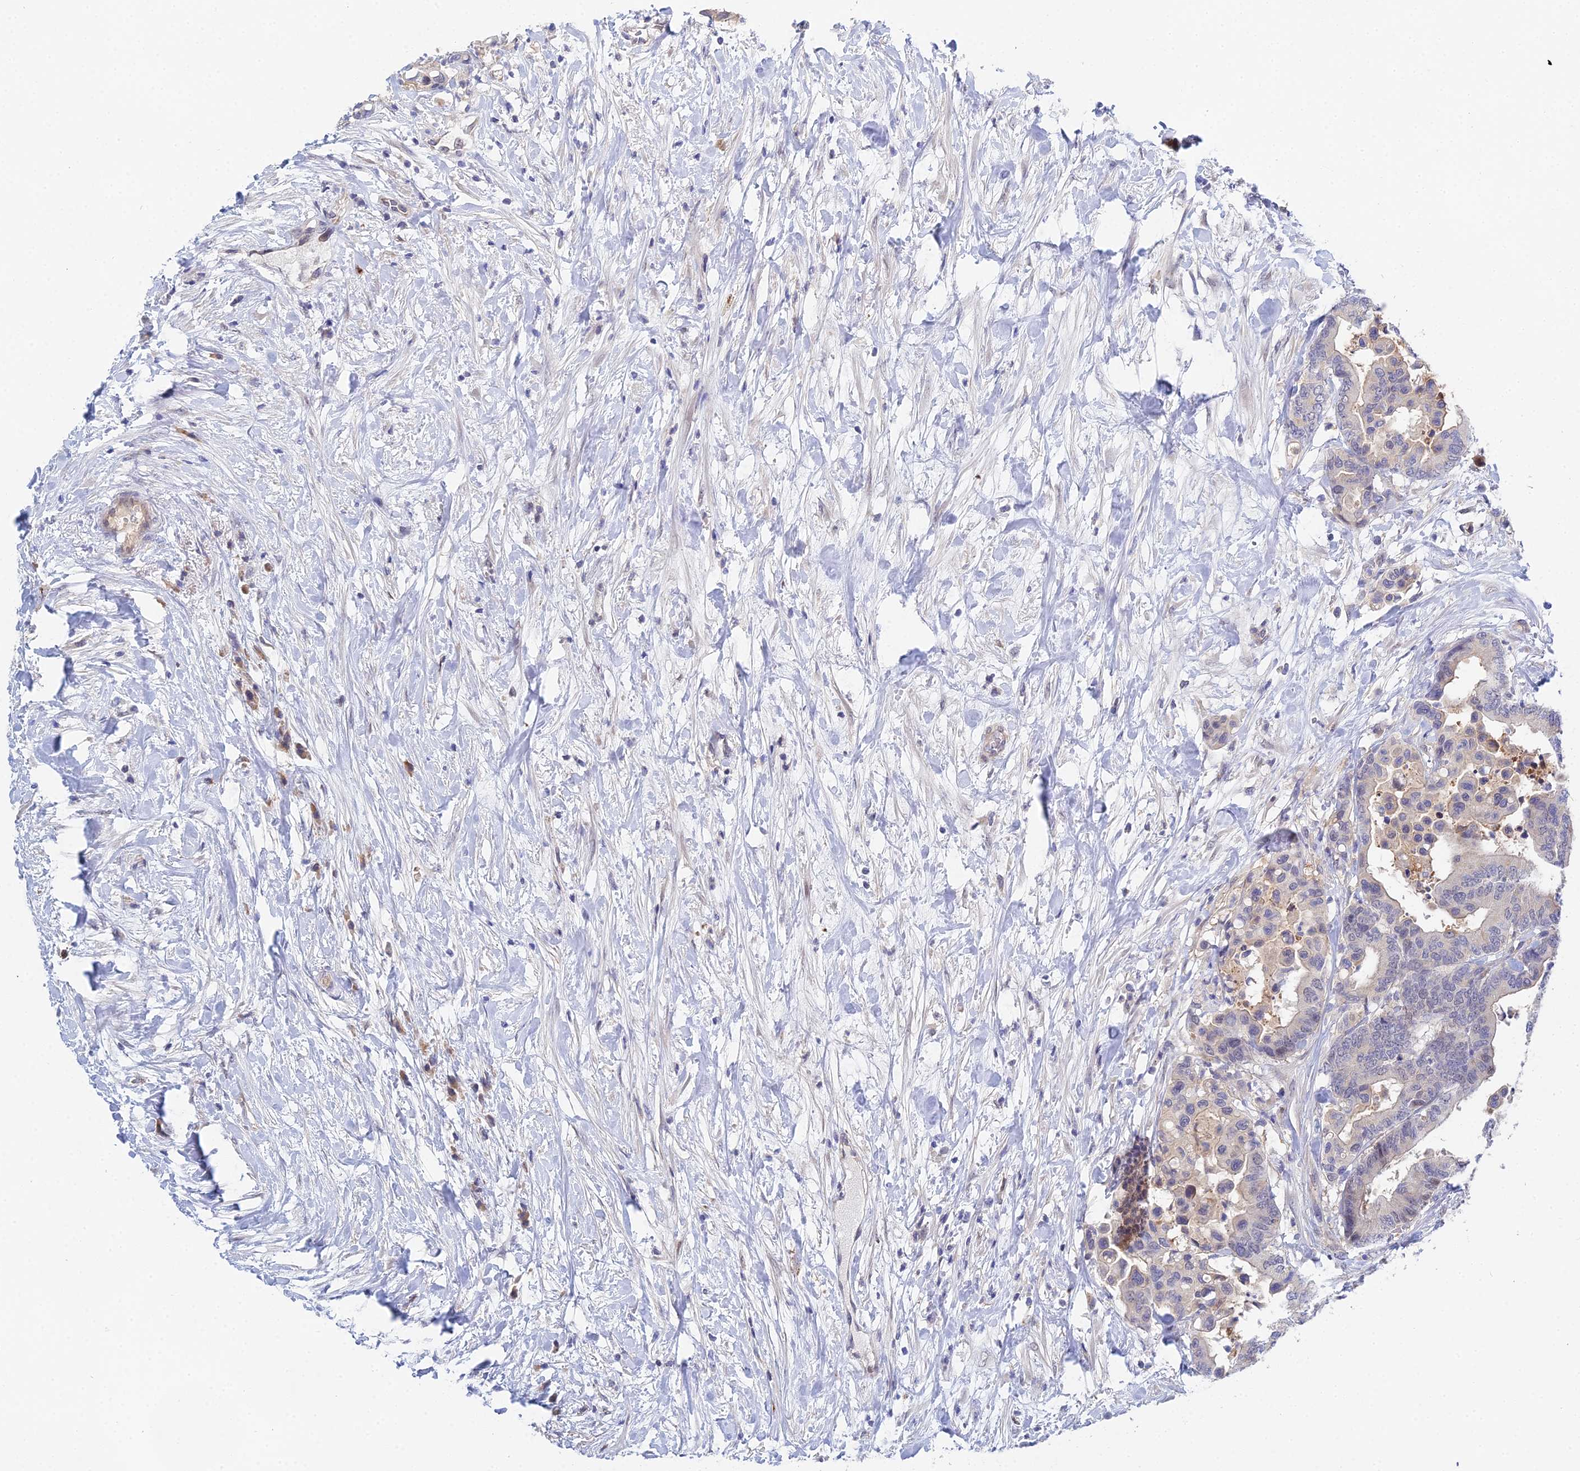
{"staining": {"intensity": "negative", "quantity": "none", "location": "none"}, "tissue": "colorectal cancer", "cell_type": "Tumor cells", "image_type": "cancer", "snomed": [{"axis": "morphology", "description": "Normal tissue, NOS"}, {"axis": "morphology", "description": "Adenocarcinoma, NOS"}, {"axis": "topography", "description": "Colon"}], "caption": "This is a photomicrograph of IHC staining of colorectal cancer (adenocarcinoma), which shows no positivity in tumor cells.", "gene": "DNAH14", "patient": {"sex": "male", "age": 82}}